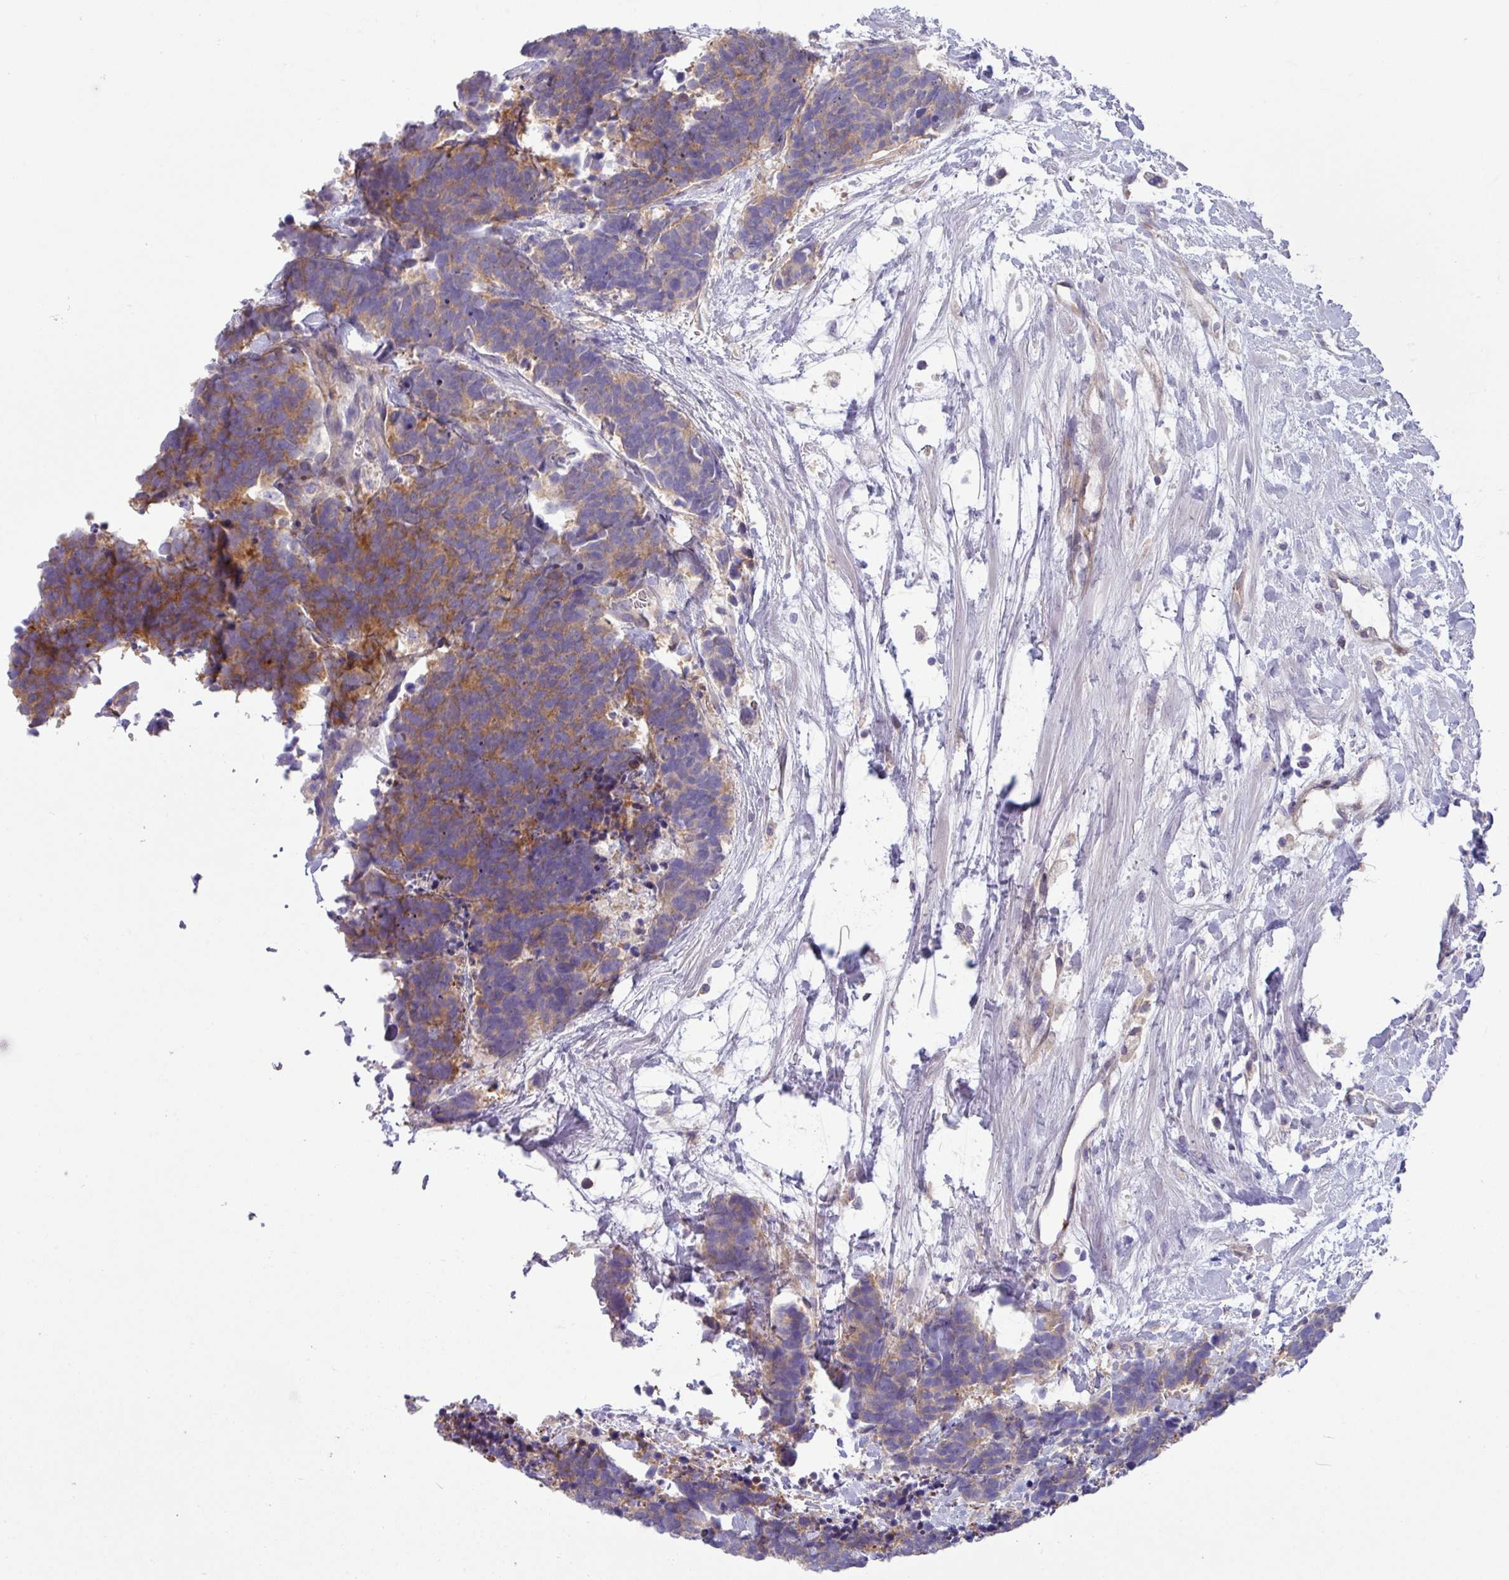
{"staining": {"intensity": "moderate", "quantity": ">75%", "location": "cytoplasmic/membranous"}, "tissue": "carcinoid", "cell_type": "Tumor cells", "image_type": "cancer", "snomed": [{"axis": "morphology", "description": "Carcinoma, NOS"}, {"axis": "morphology", "description": "Carcinoid, malignant, NOS"}, {"axis": "topography", "description": "Prostate"}], "caption": "Carcinoid stained for a protein displays moderate cytoplasmic/membranous positivity in tumor cells.", "gene": "KIRREL3", "patient": {"sex": "male", "age": 57}}